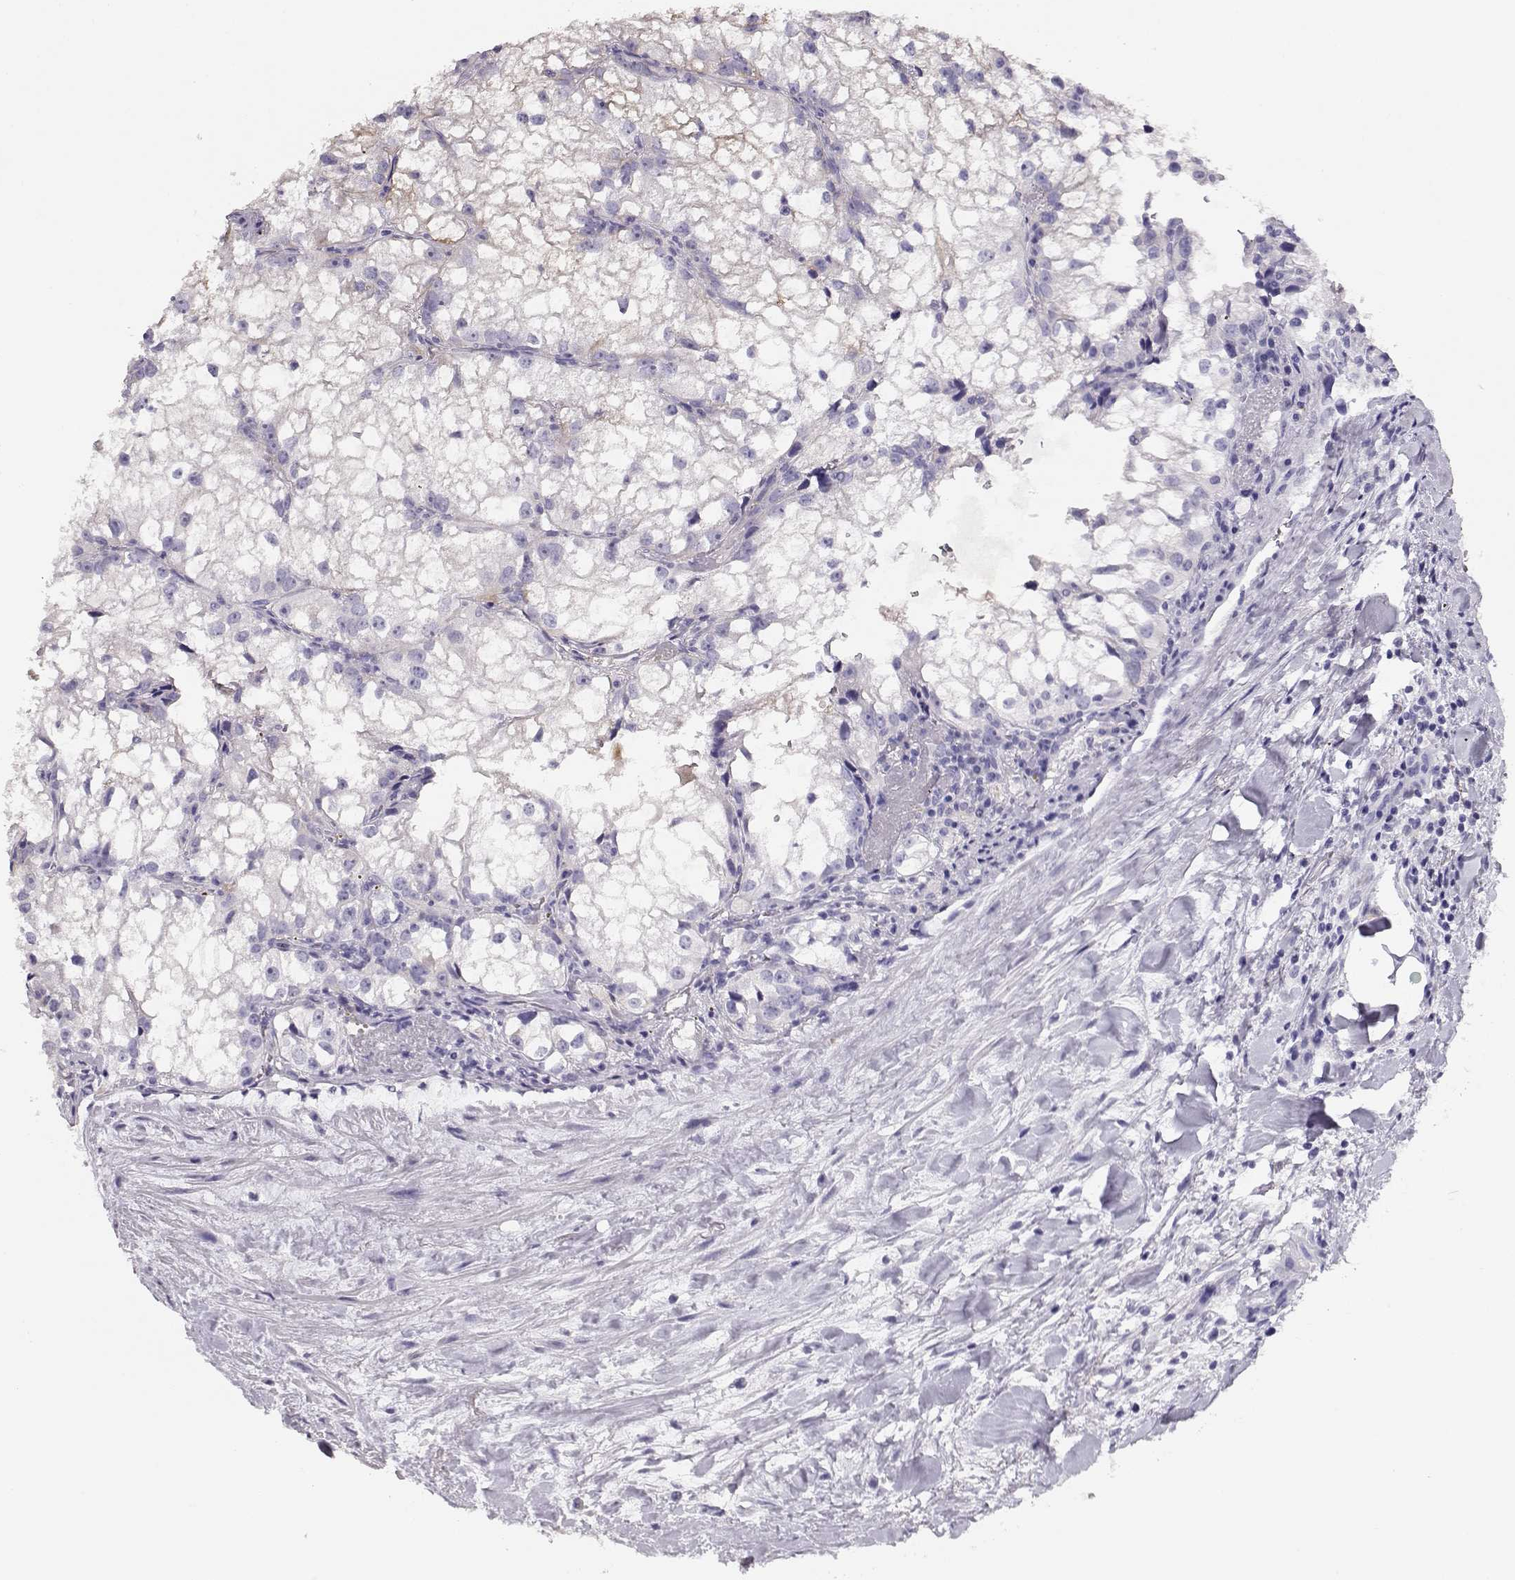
{"staining": {"intensity": "negative", "quantity": "none", "location": "none"}, "tissue": "renal cancer", "cell_type": "Tumor cells", "image_type": "cancer", "snomed": [{"axis": "morphology", "description": "Adenocarcinoma, NOS"}, {"axis": "topography", "description": "Kidney"}], "caption": "This is a image of immunohistochemistry (IHC) staining of adenocarcinoma (renal), which shows no expression in tumor cells.", "gene": "CRX", "patient": {"sex": "male", "age": 59}}